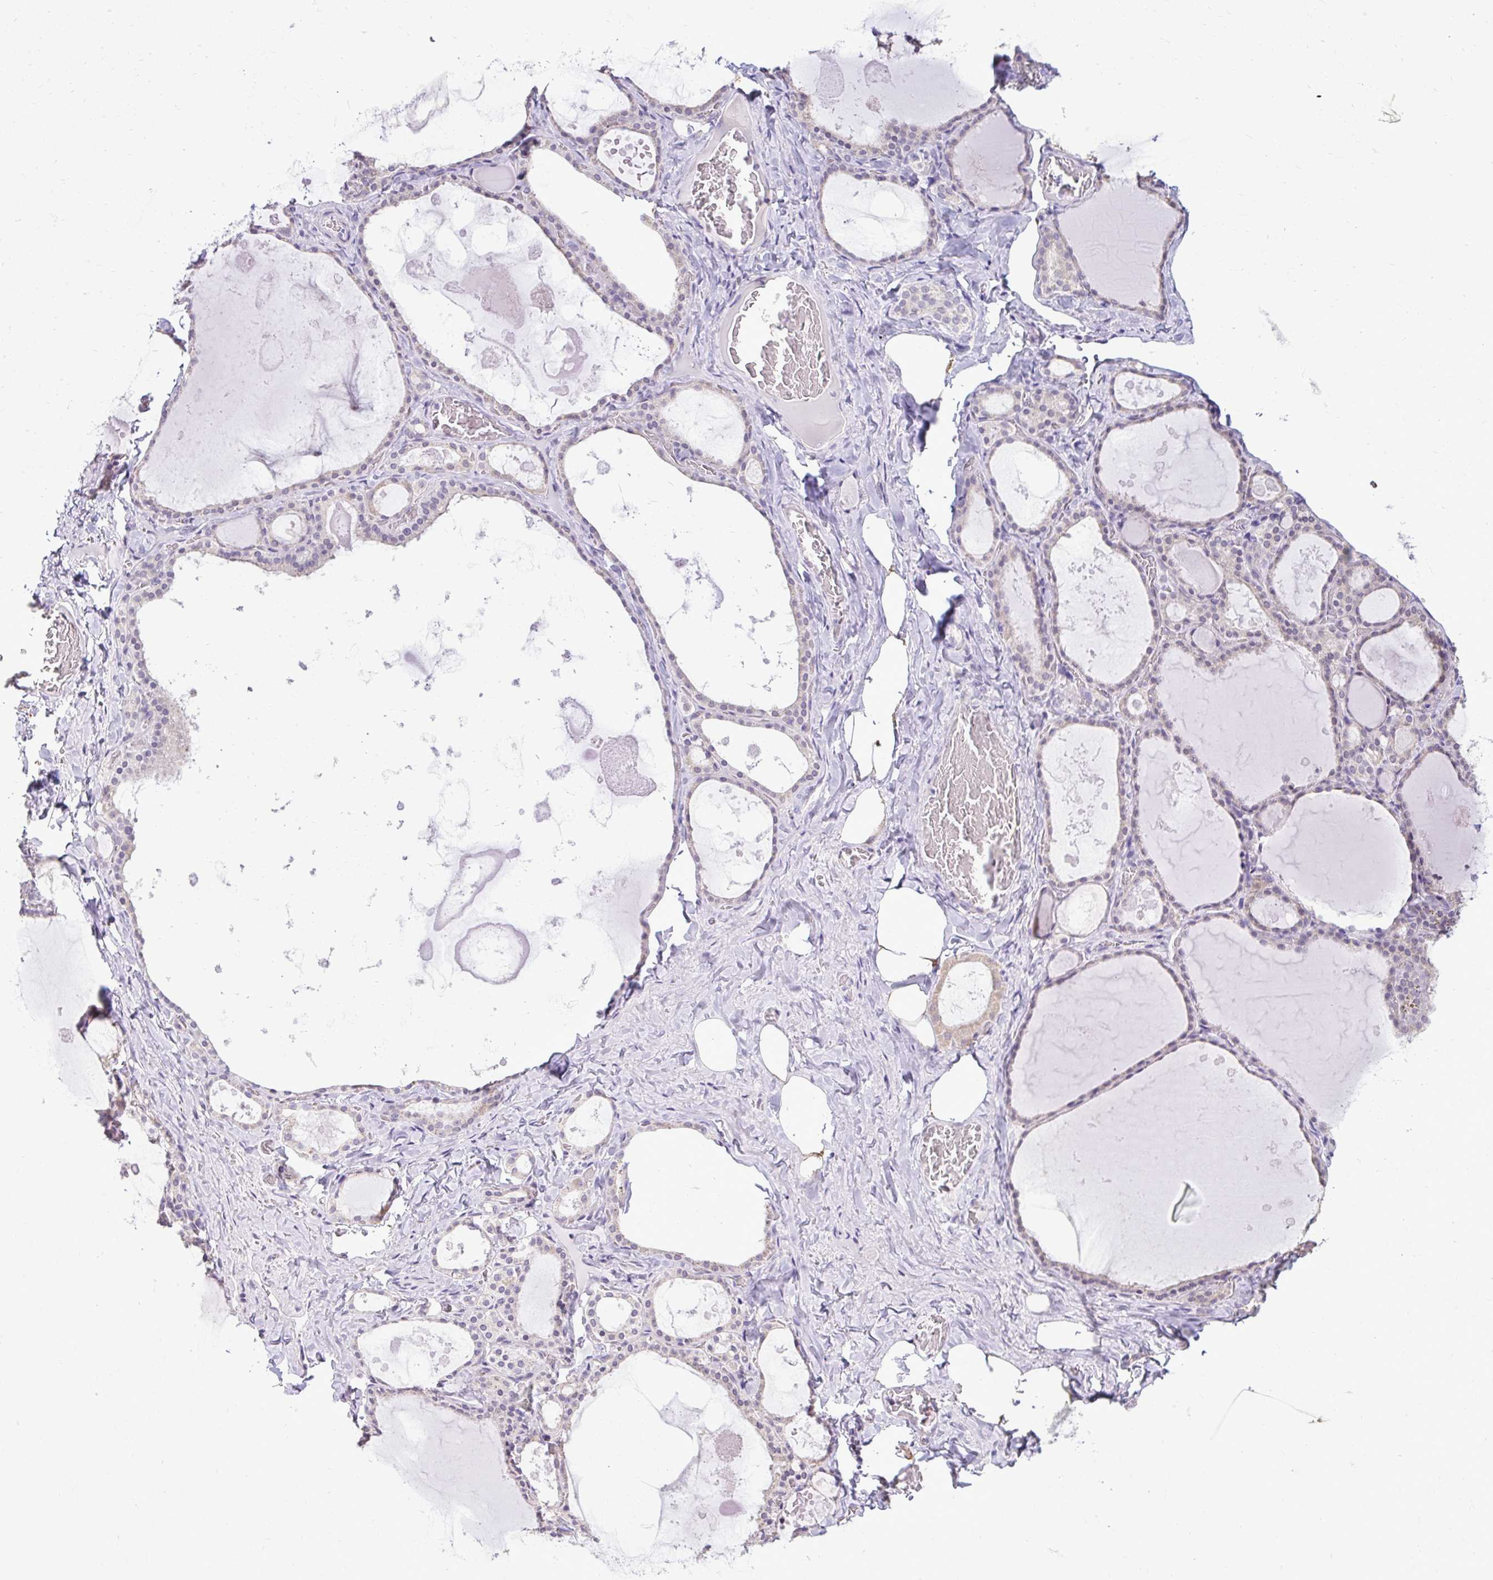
{"staining": {"intensity": "negative", "quantity": "none", "location": "none"}, "tissue": "thyroid gland", "cell_type": "Glandular cells", "image_type": "normal", "snomed": [{"axis": "morphology", "description": "Normal tissue, NOS"}, {"axis": "topography", "description": "Thyroid gland"}], "caption": "Immunohistochemistry (IHC) histopathology image of benign thyroid gland: human thyroid gland stained with DAB displays no significant protein staining in glandular cells.", "gene": "NPPA", "patient": {"sex": "male", "age": 56}}